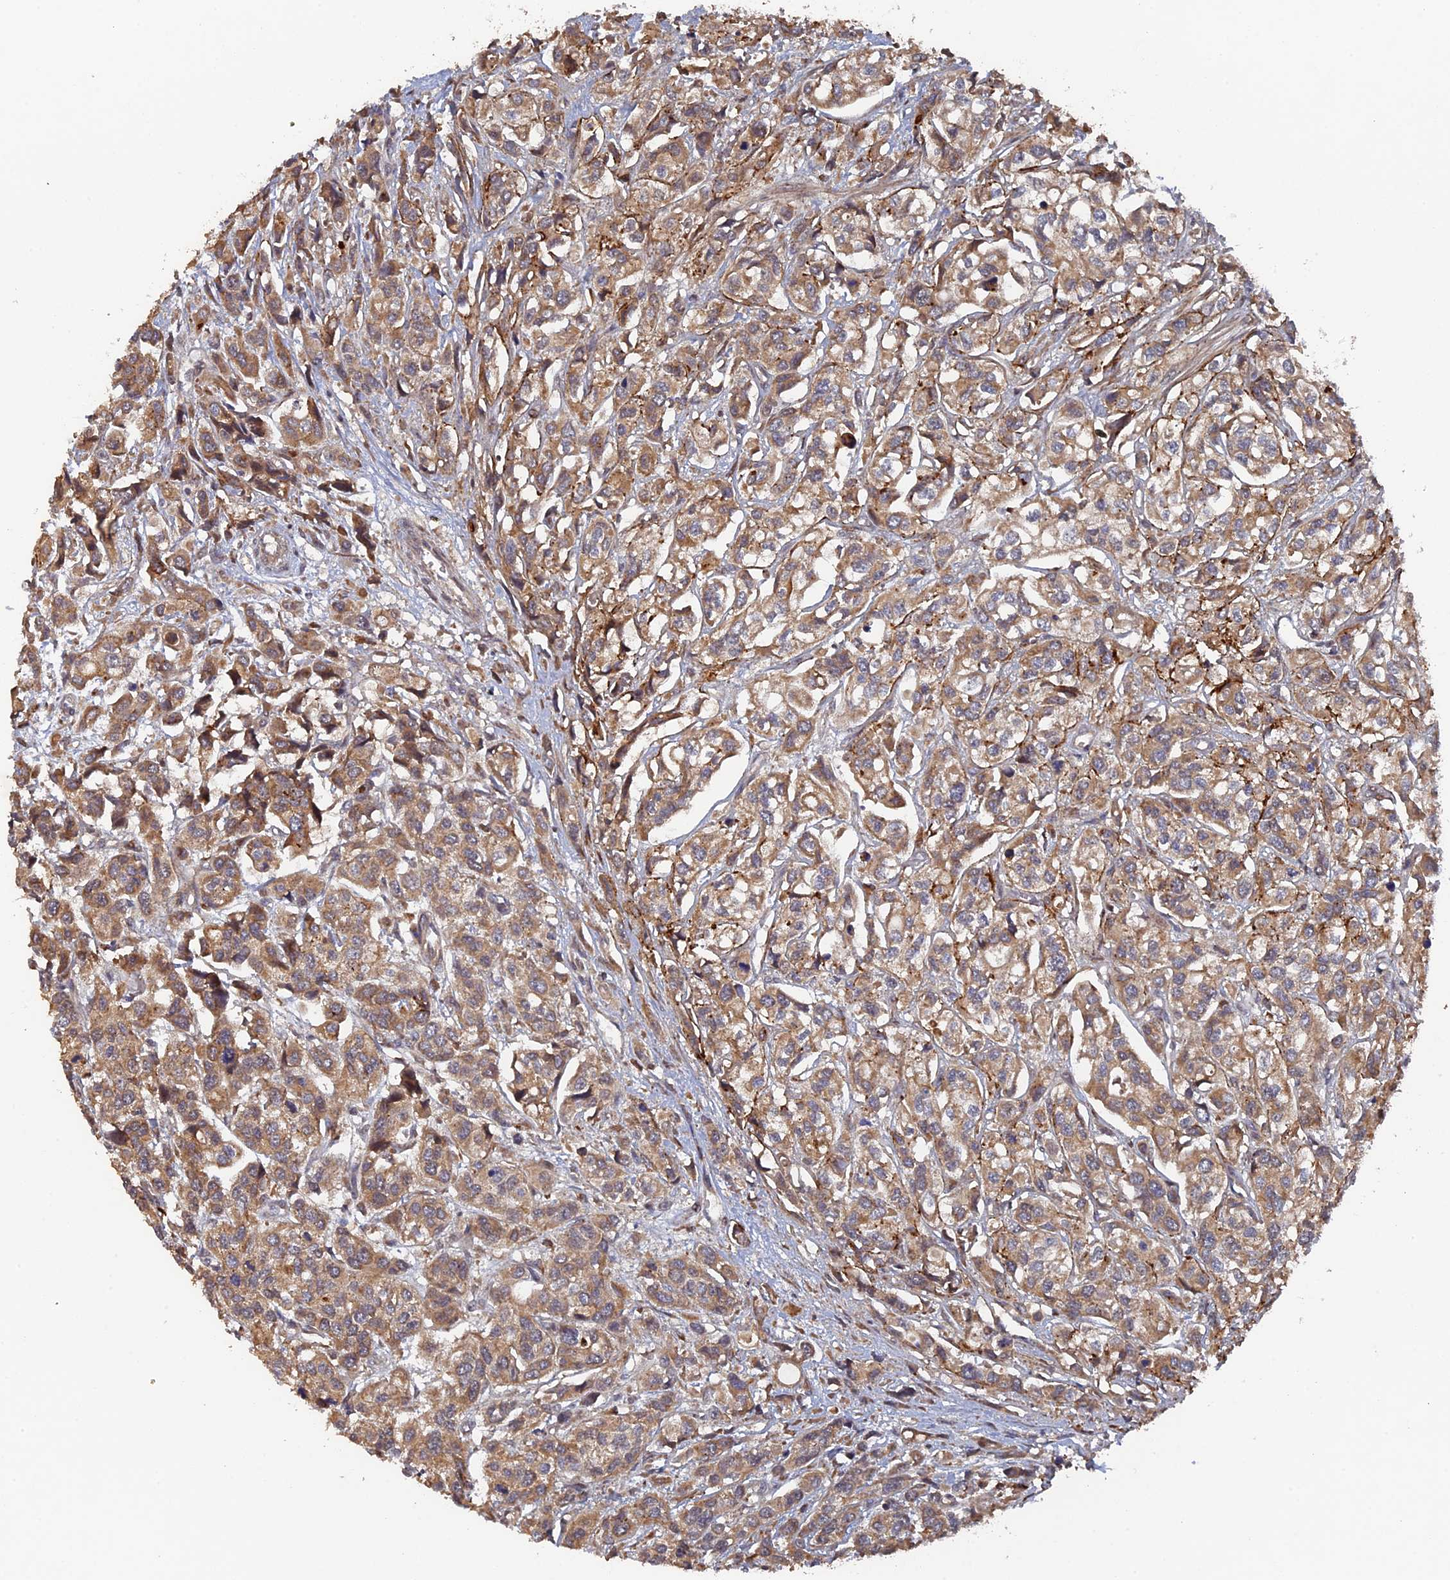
{"staining": {"intensity": "moderate", "quantity": ">75%", "location": "cytoplasmic/membranous"}, "tissue": "urothelial cancer", "cell_type": "Tumor cells", "image_type": "cancer", "snomed": [{"axis": "morphology", "description": "Urothelial carcinoma, High grade"}, {"axis": "topography", "description": "Urinary bladder"}], "caption": "Protein expression analysis of high-grade urothelial carcinoma exhibits moderate cytoplasmic/membranous staining in approximately >75% of tumor cells.", "gene": "VPS37C", "patient": {"sex": "male", "age": 67}}